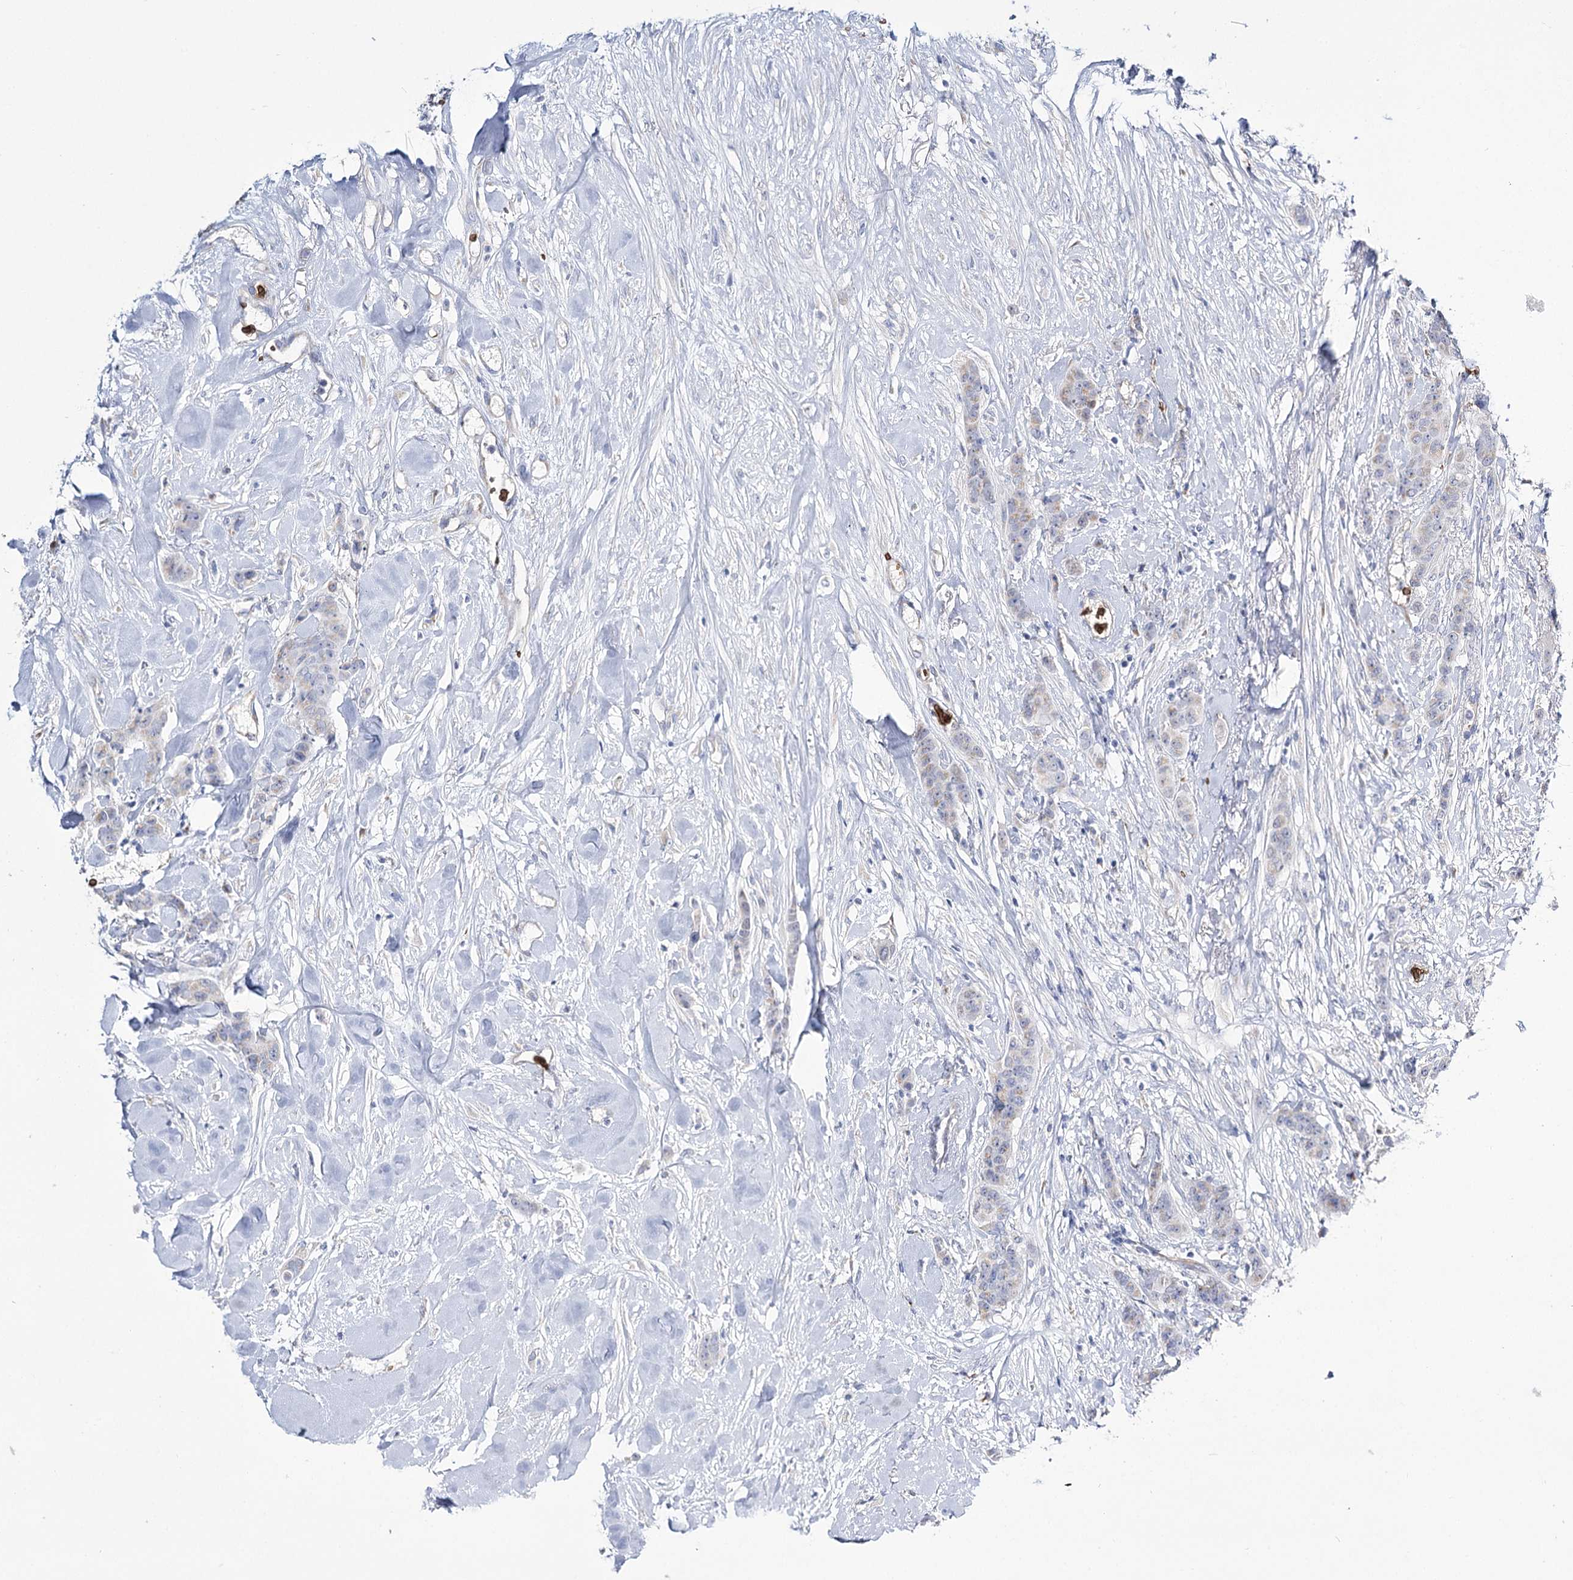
{"staining": {"intensity": "negative", "quantity": "none", "location": "none"}, "tissue": "breast cancer", "cell_type": "Tumor cells", "image_type": "cancer", "snomed": [{"axis": "morphology", "description": "Duct carcinoma"}, {"axis": "topography", "description": "Breast"}], "caption": "There is no significant expression in tumor cells of breast cancer.", "gene": "GBF1", "patient": {"sex": "female", "age": 40}}